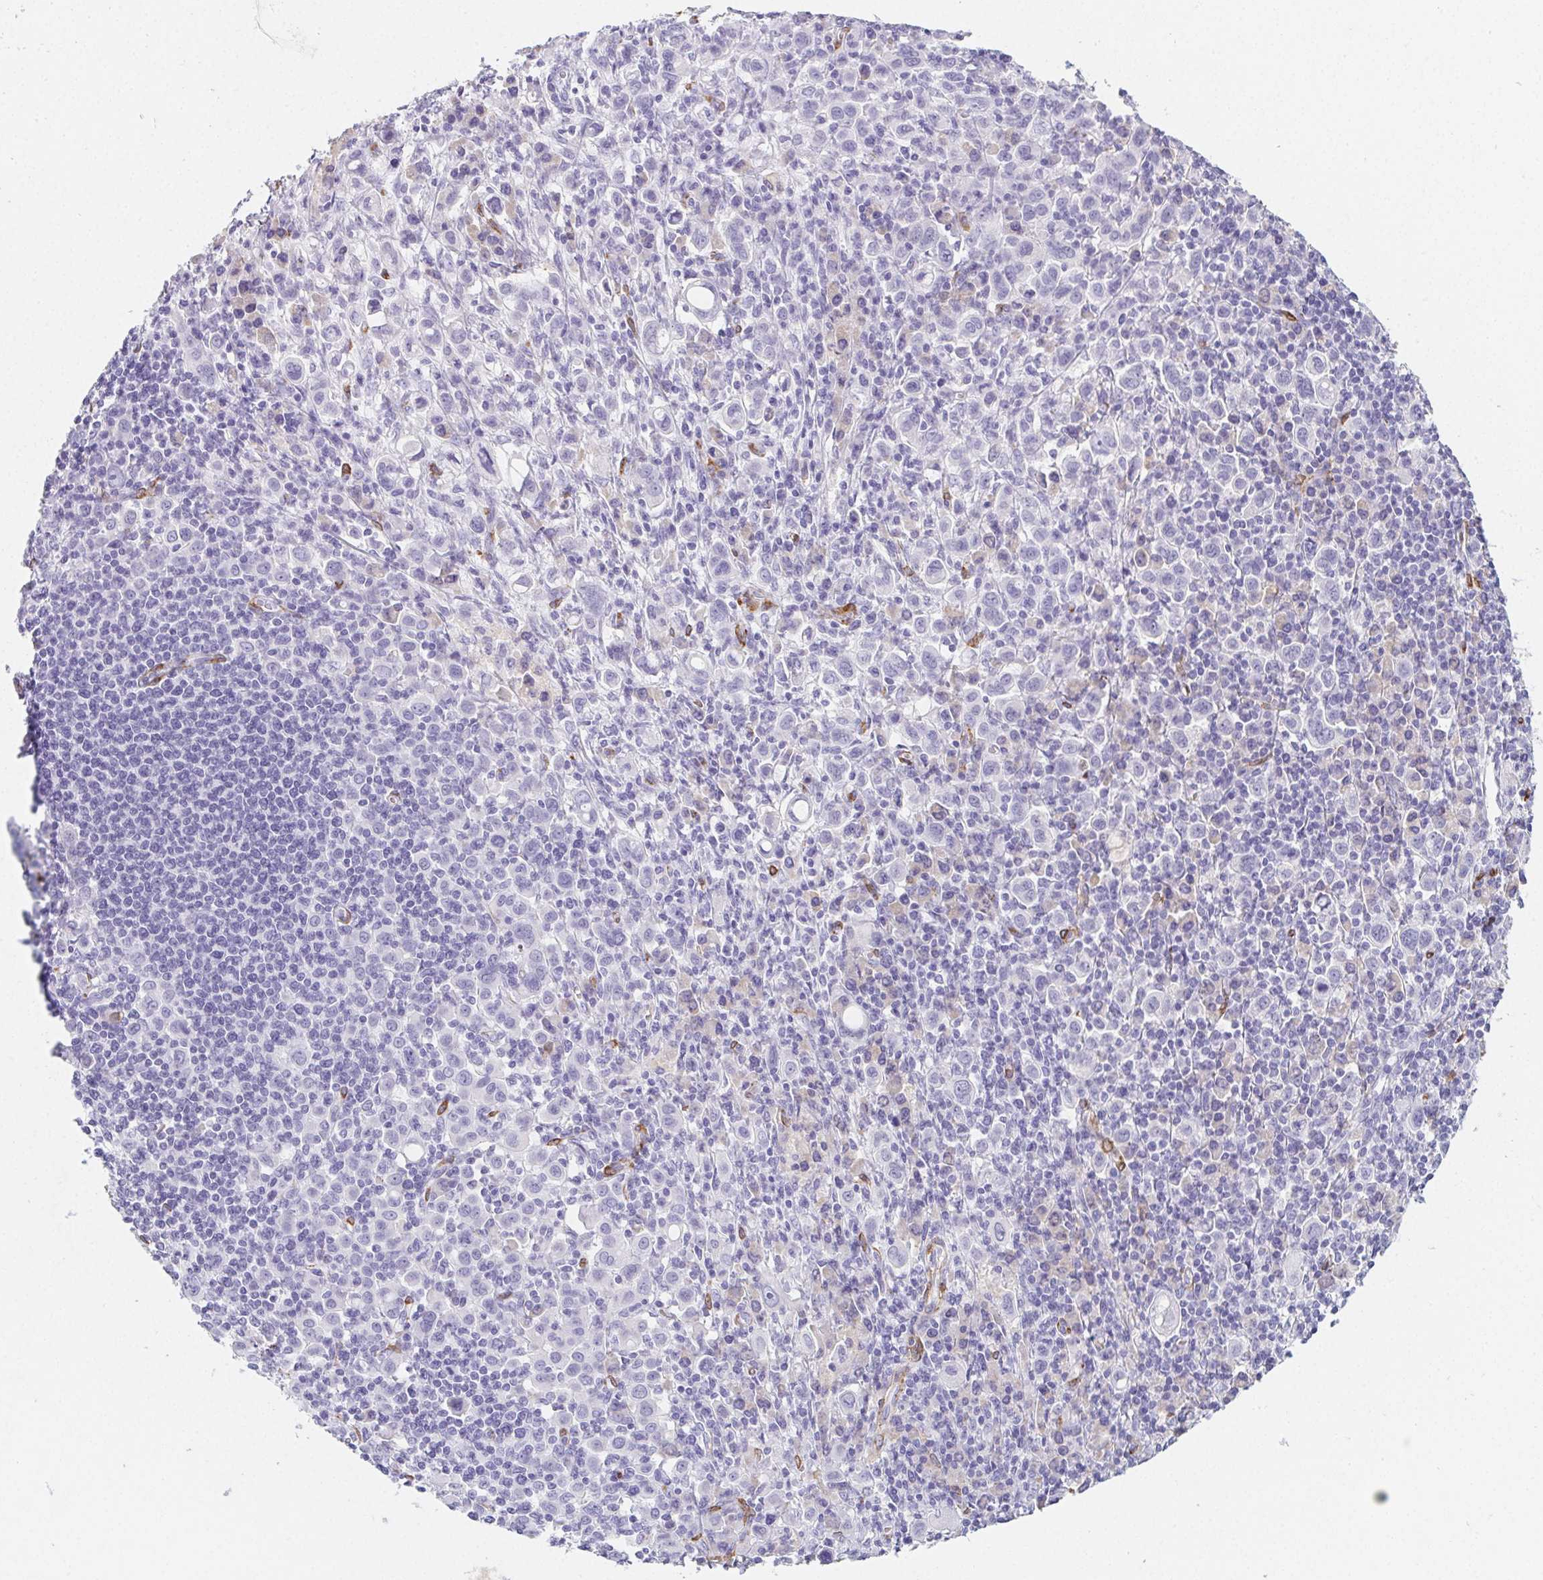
{"staining": {"intensity": "negative", "quantity": "none", "location": "none"}, "tissue": "stomach cancer", "cell_type": "Tumor cells", "image_type": "cancer", "snomed": [{"axis": "morphology", "description": "Adenocarcinoma, NOS"}, {"axis": "topography", "description": "Stomach, upper"}], "caption": "This is a micrograph of immunohistochemistry (IHC) staining of stomach cancer, which shows no expression in tumor cells.", "gene": "HRC", "patient": {"sex": "male", "age": 75}}